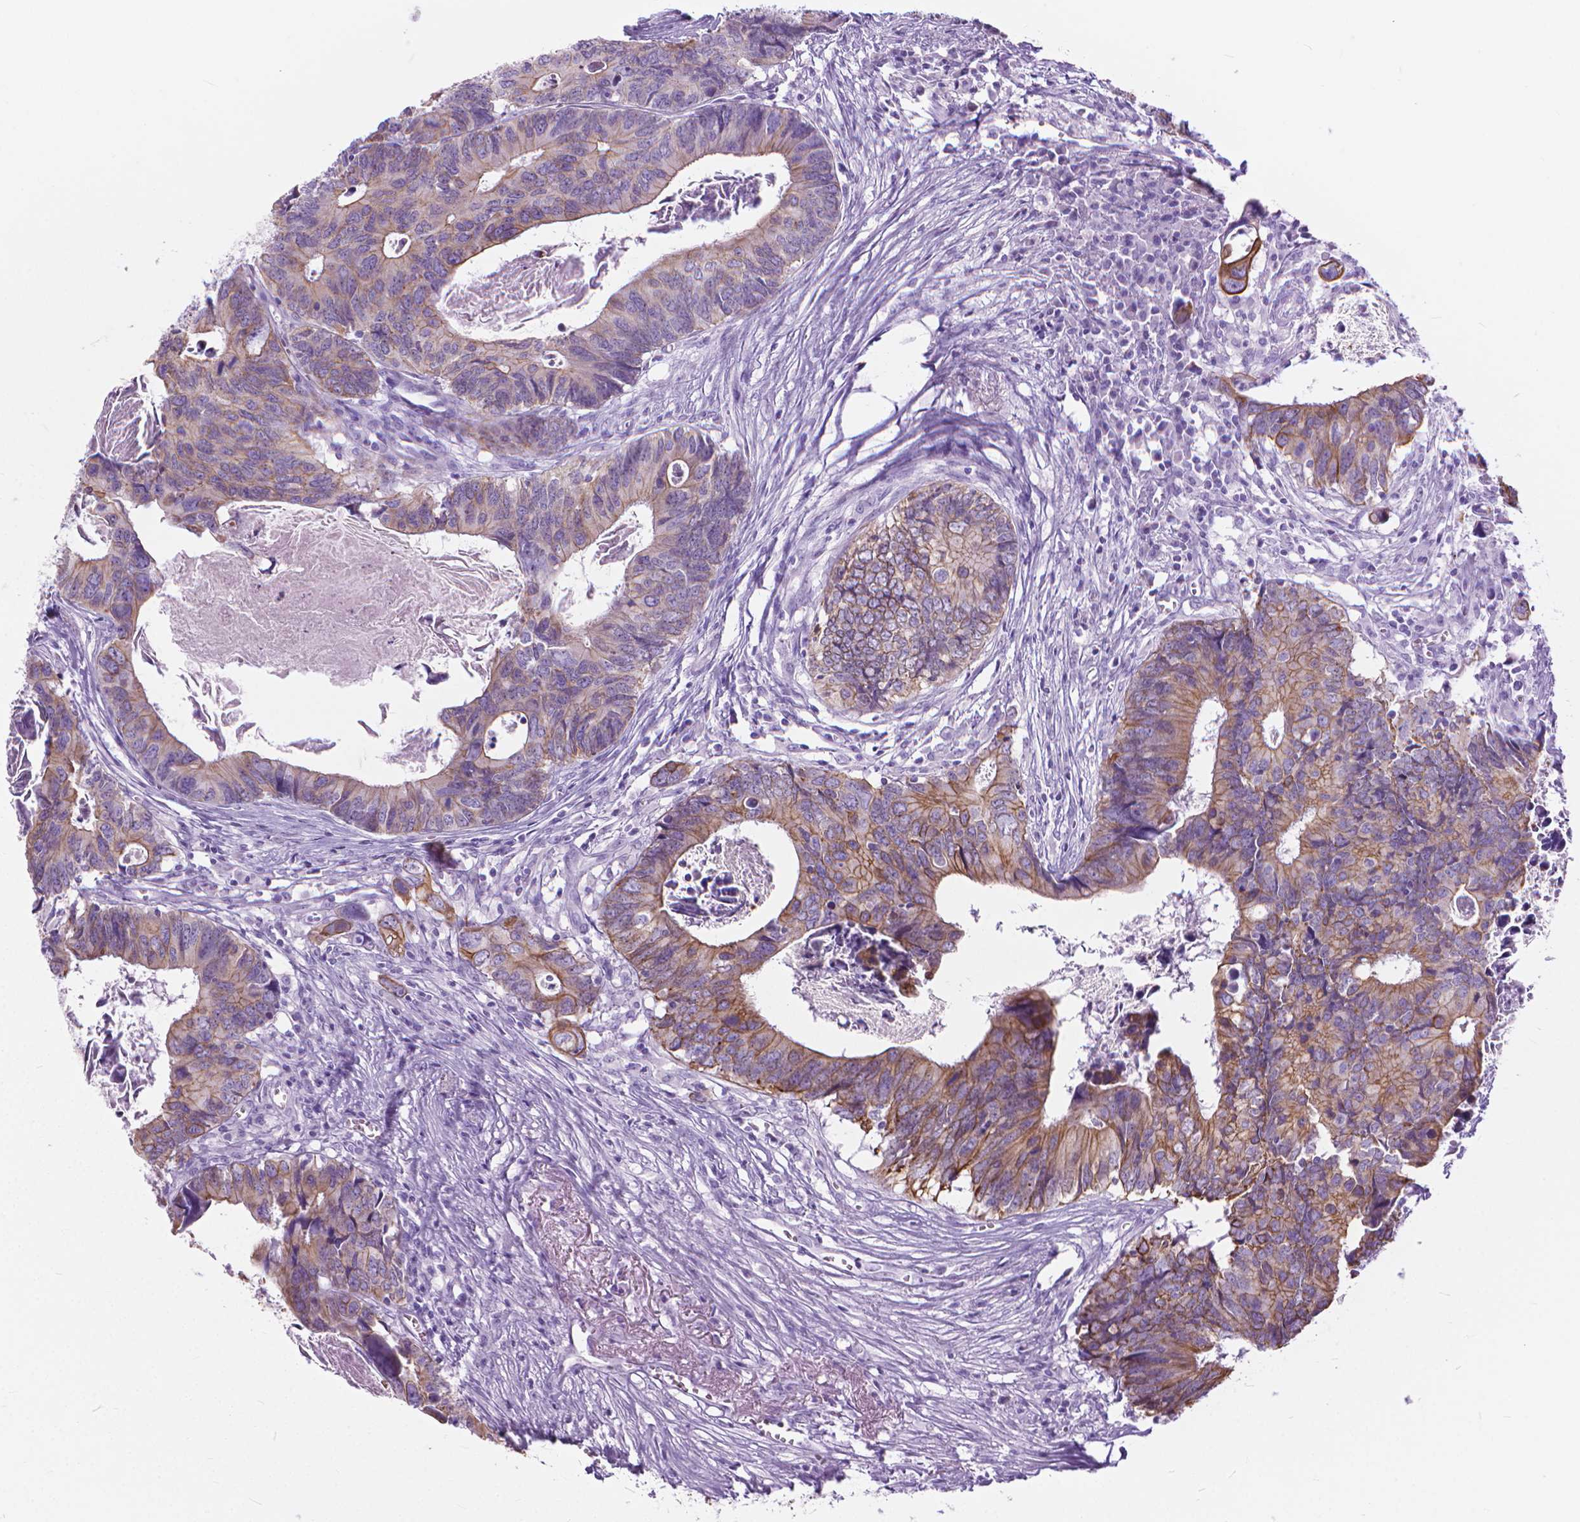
{"staining": {"intensity": "moderate", "quantity": "25%-75%", "location": "cytoplasmic/membranous"}, "tissue": "colorectal cancer", "cell_type": "Tumor cells", "image_type": "cancer", "snomed": [{"axis": "morphology", "description": "Adenocarcinoma, NOS"}, {"axis": "topography", "description": "Colon"}], "caption": "A medium amount of moderate cytoplasmic/membranous positivity is appreciated in about 25%-75% of tumor cells in adenocarcinoma (colorectal) tissue. (Stains: DAB in brown, nuclei in blue, Microscopy: brightfield microscopy at high magnification).", "gene": "HTR2B", "patient": {"sex": "female", "age": 82}}